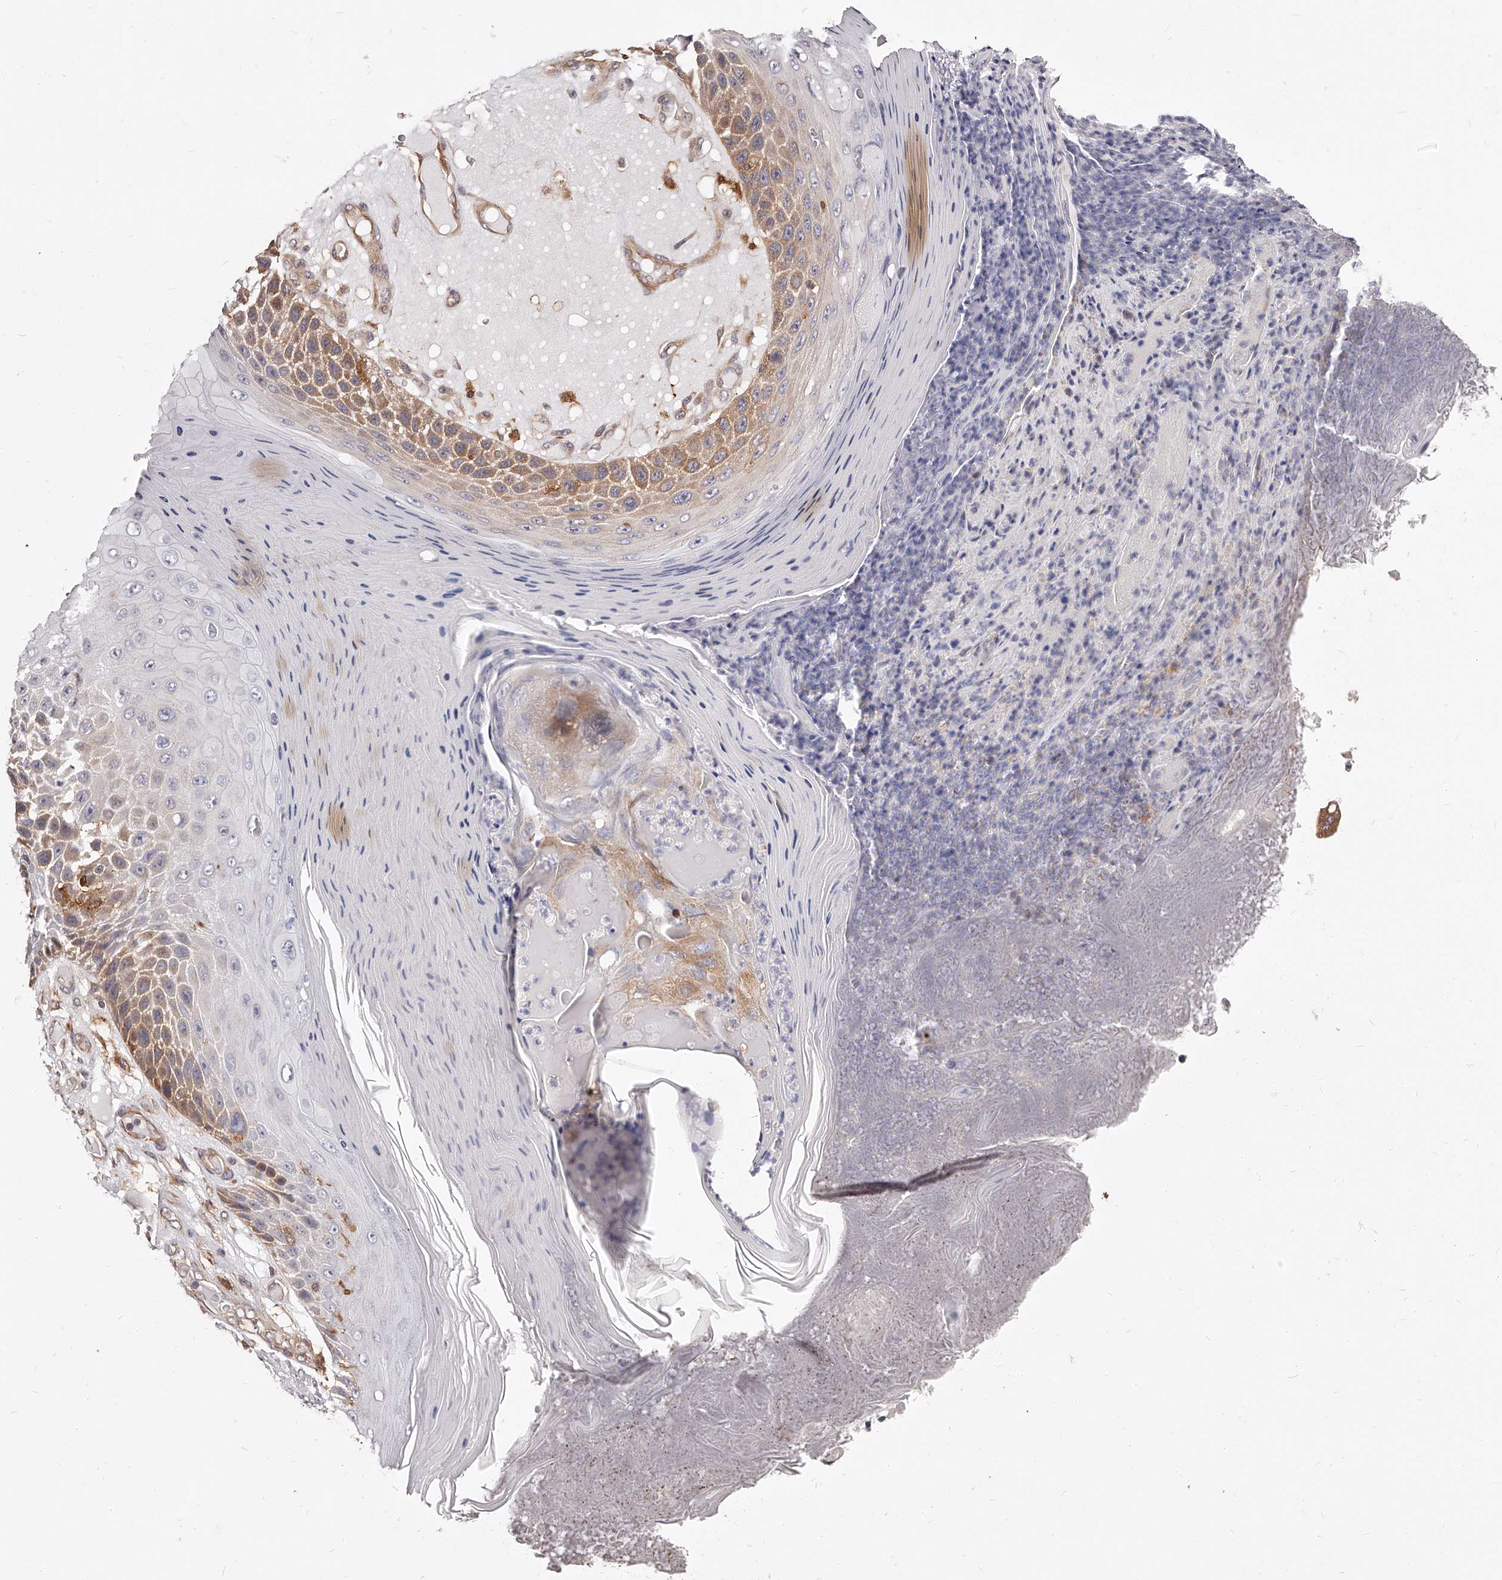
{"staining": {"intensity": "moderate", "quantity": ">75%", "location": "cytoplasmic/membranous"}, "tissue": "skin cancer", "cell_type": "Tumor cells", "image_type": "cancer", "snomed": [{"axis": "morphology", "description": "Squamous cell carcinoma, NOS"}, {"axis": "topography", "description": "Skin"}], "caption": "Immunohistochemistry (DAB) staining of human squamous cell carcinoma (skin) demonstrates moderate cytoplasmic/membranous protein positivity in approximately >75% of tumor cells.", "gene": "LAP3", "patient": {"sex": "female", "age": 88}}